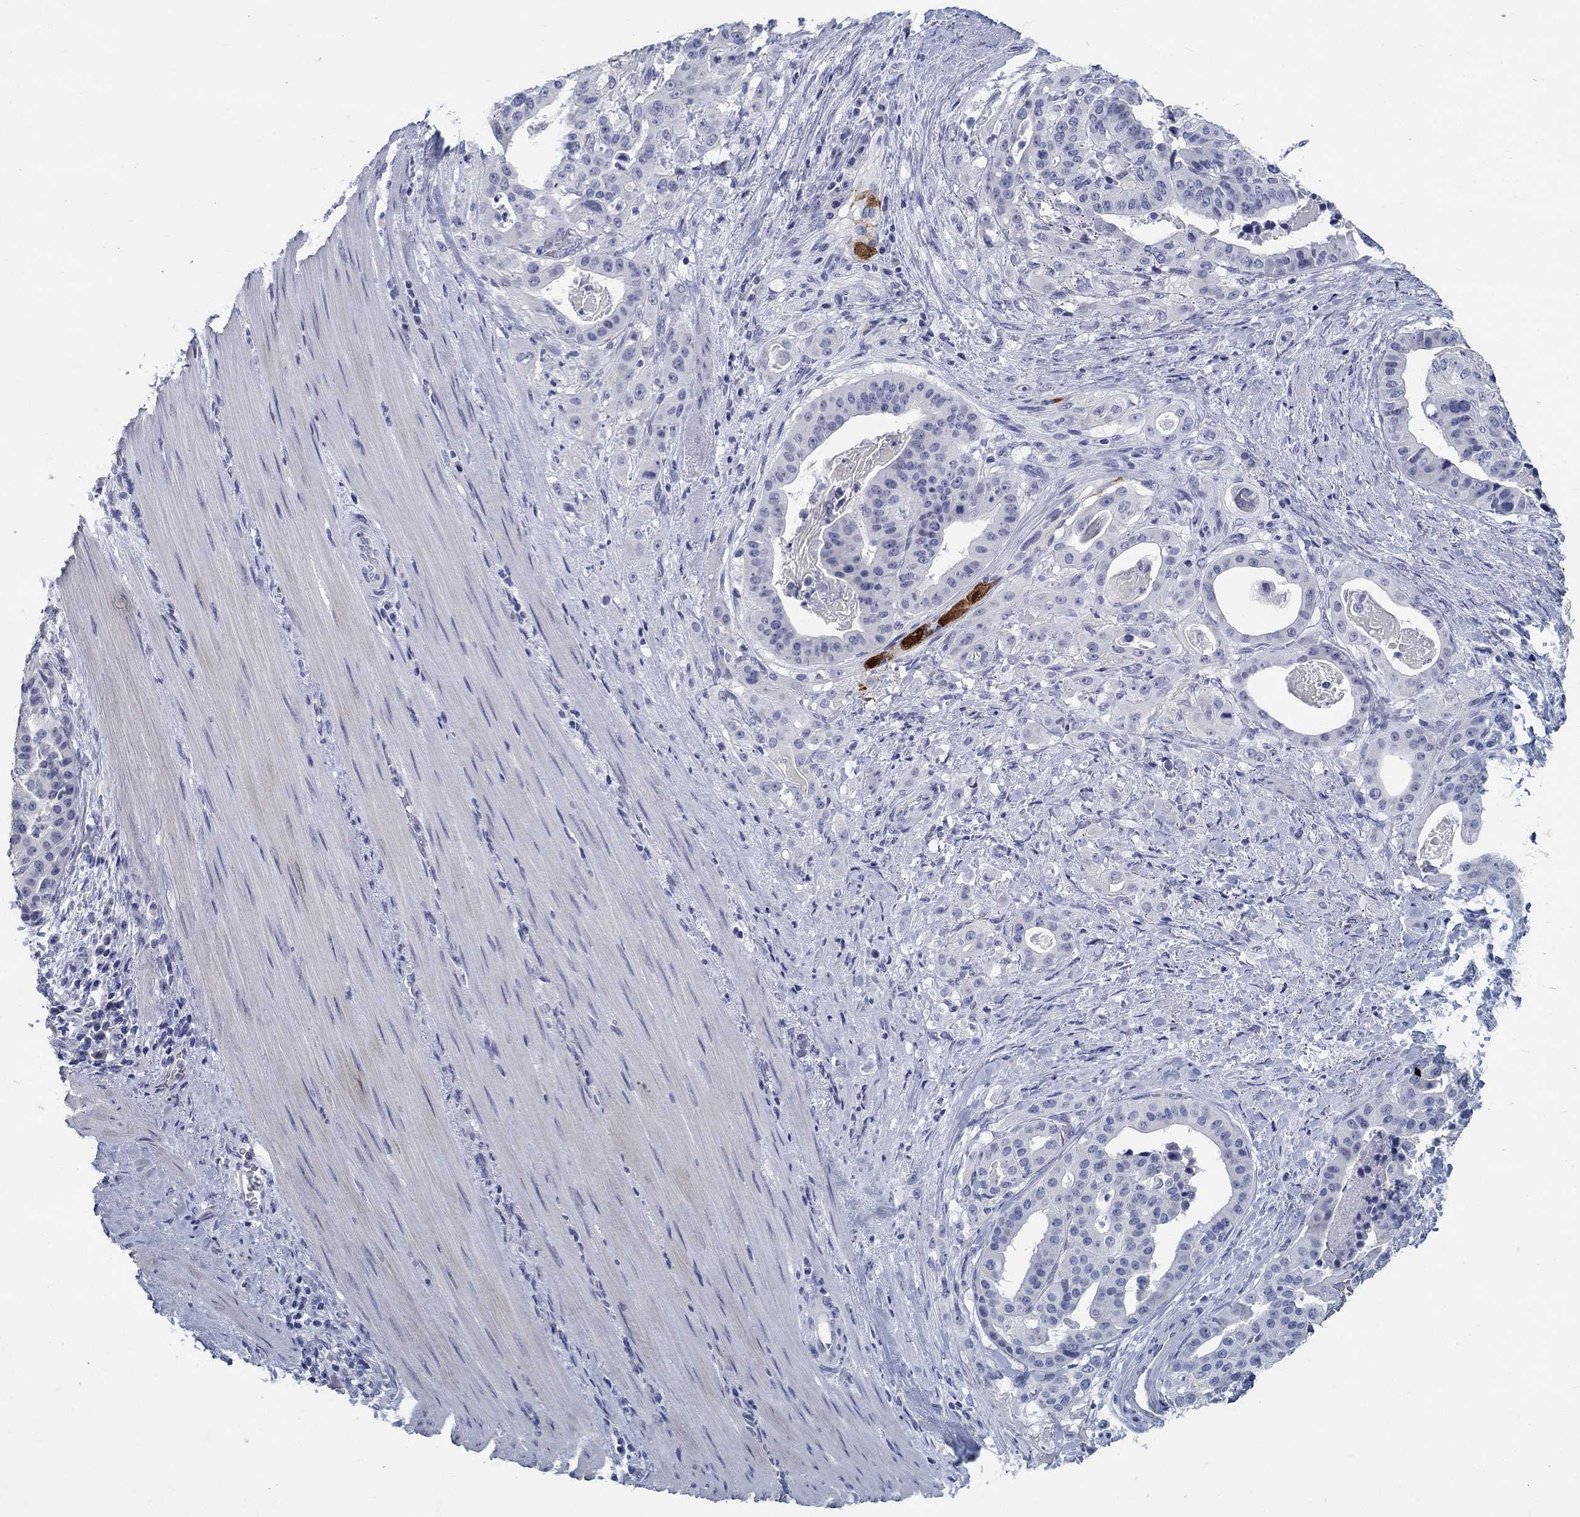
{"staining": {"intensity": "negative", "quantity": "none", "location": "none"}, "tissue": "stomach cancer", "cell_type": "Tumor cells", "image_type": "cancer", "snomed": [{"axis": "morphology", "description": "Adenocarcinoma, NOS"}, {"axis": "topography", "description": "Stomach"}], "caption": "Immunohistochemistry of human stomach adenocarcinoma reveals no staining in tumor cells. The staining is performed using DAB (3,3'-diaminobenzidine) brown chromogen with nuclei counter-stained in using hematoxylin.", "gene": "ELAVL4", "patient": {"sex": "male", "age": 48}}